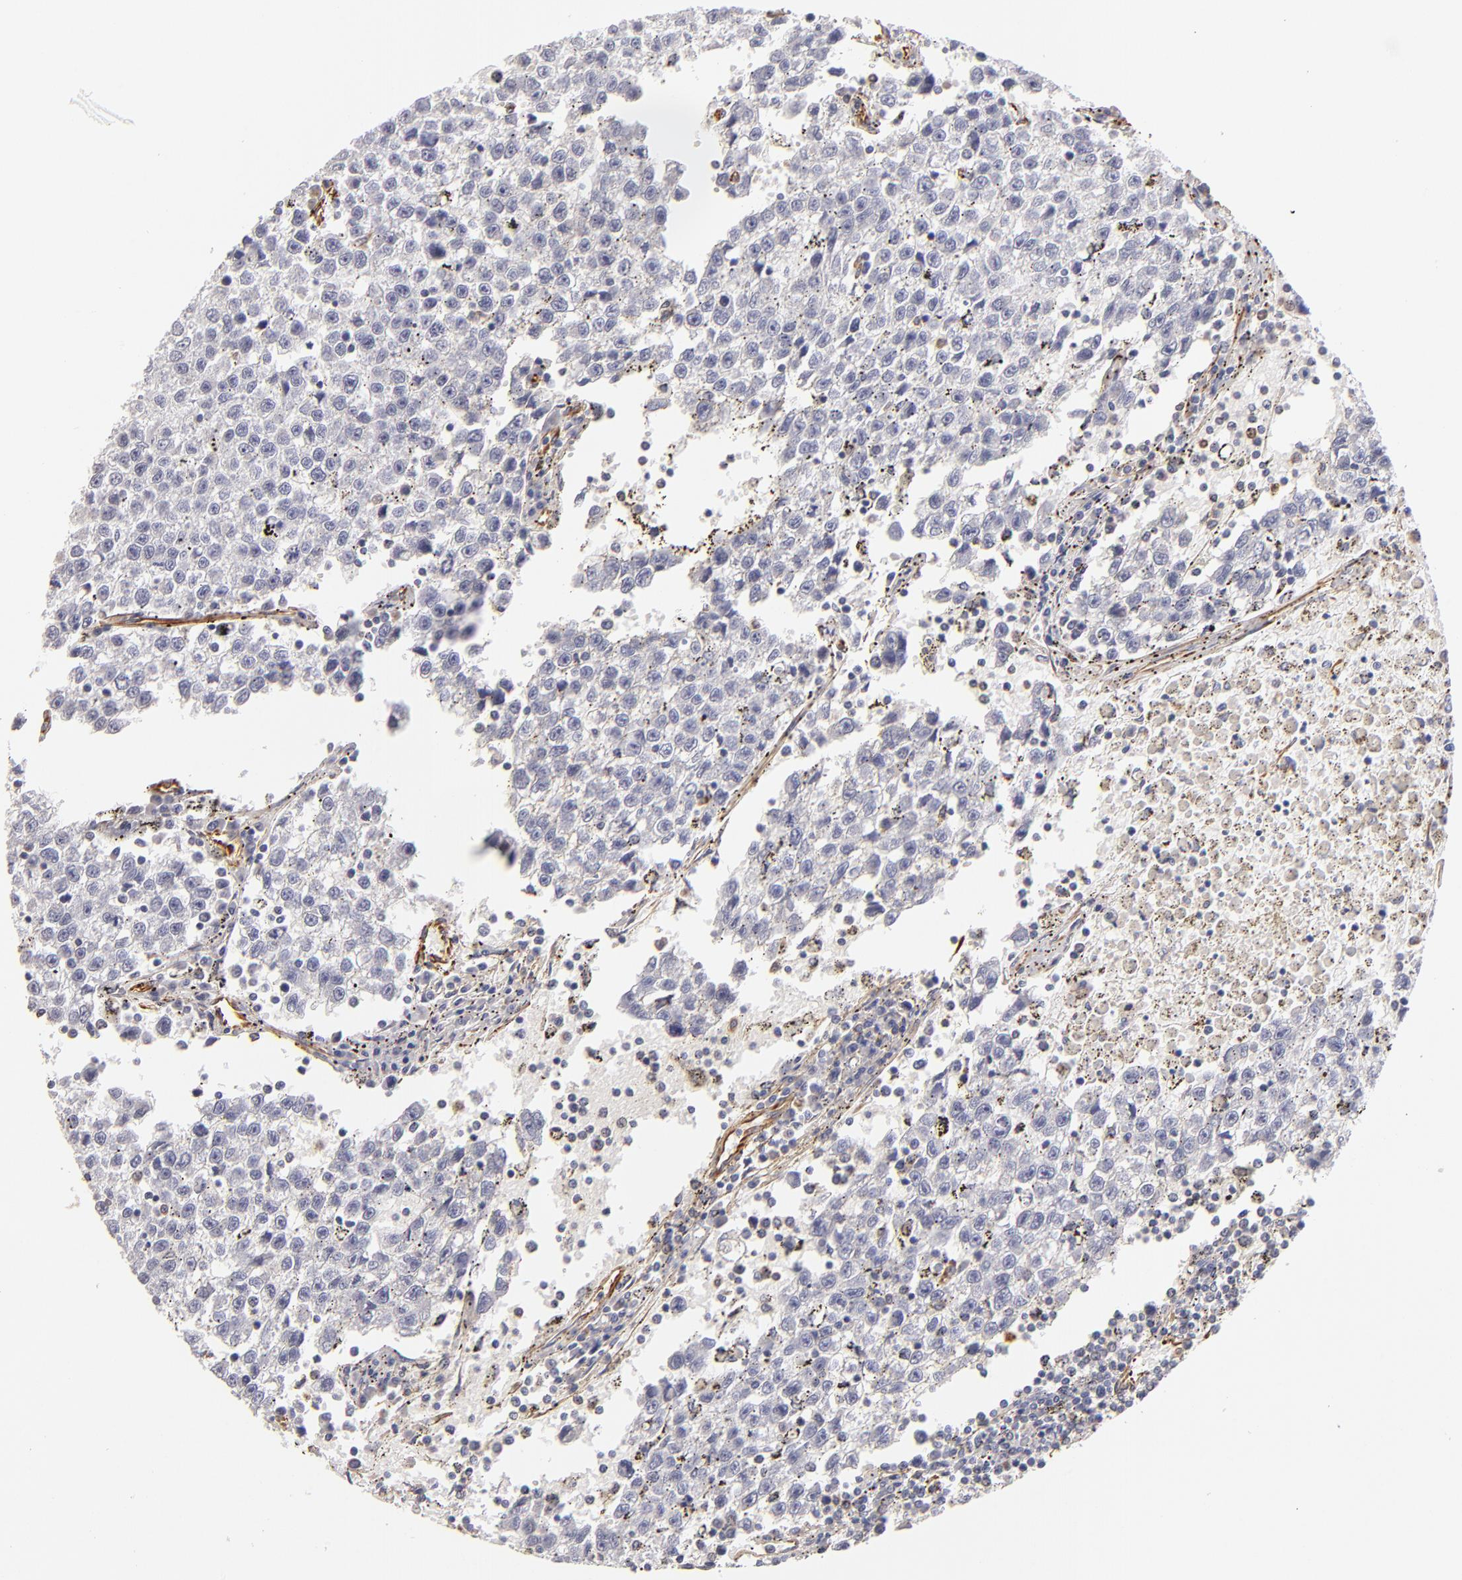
{"staining": {"intensity": "negative", "quantity": "none", "location": "none"}, "tissue": "testis cancer", "cell_type": "Tumor cells", "image_type": "cancer", "snomed": [{"axis": "morphology", "description": "Seminoma, NOS"}, {"axis": "topography", "description": "Testis"}], "caption": "The image demonstrates no significant staining in tumor cells of testis cancer (seminoma).", "gene": "ABCC1", "patient": {"sex": "male", "age": 35}}